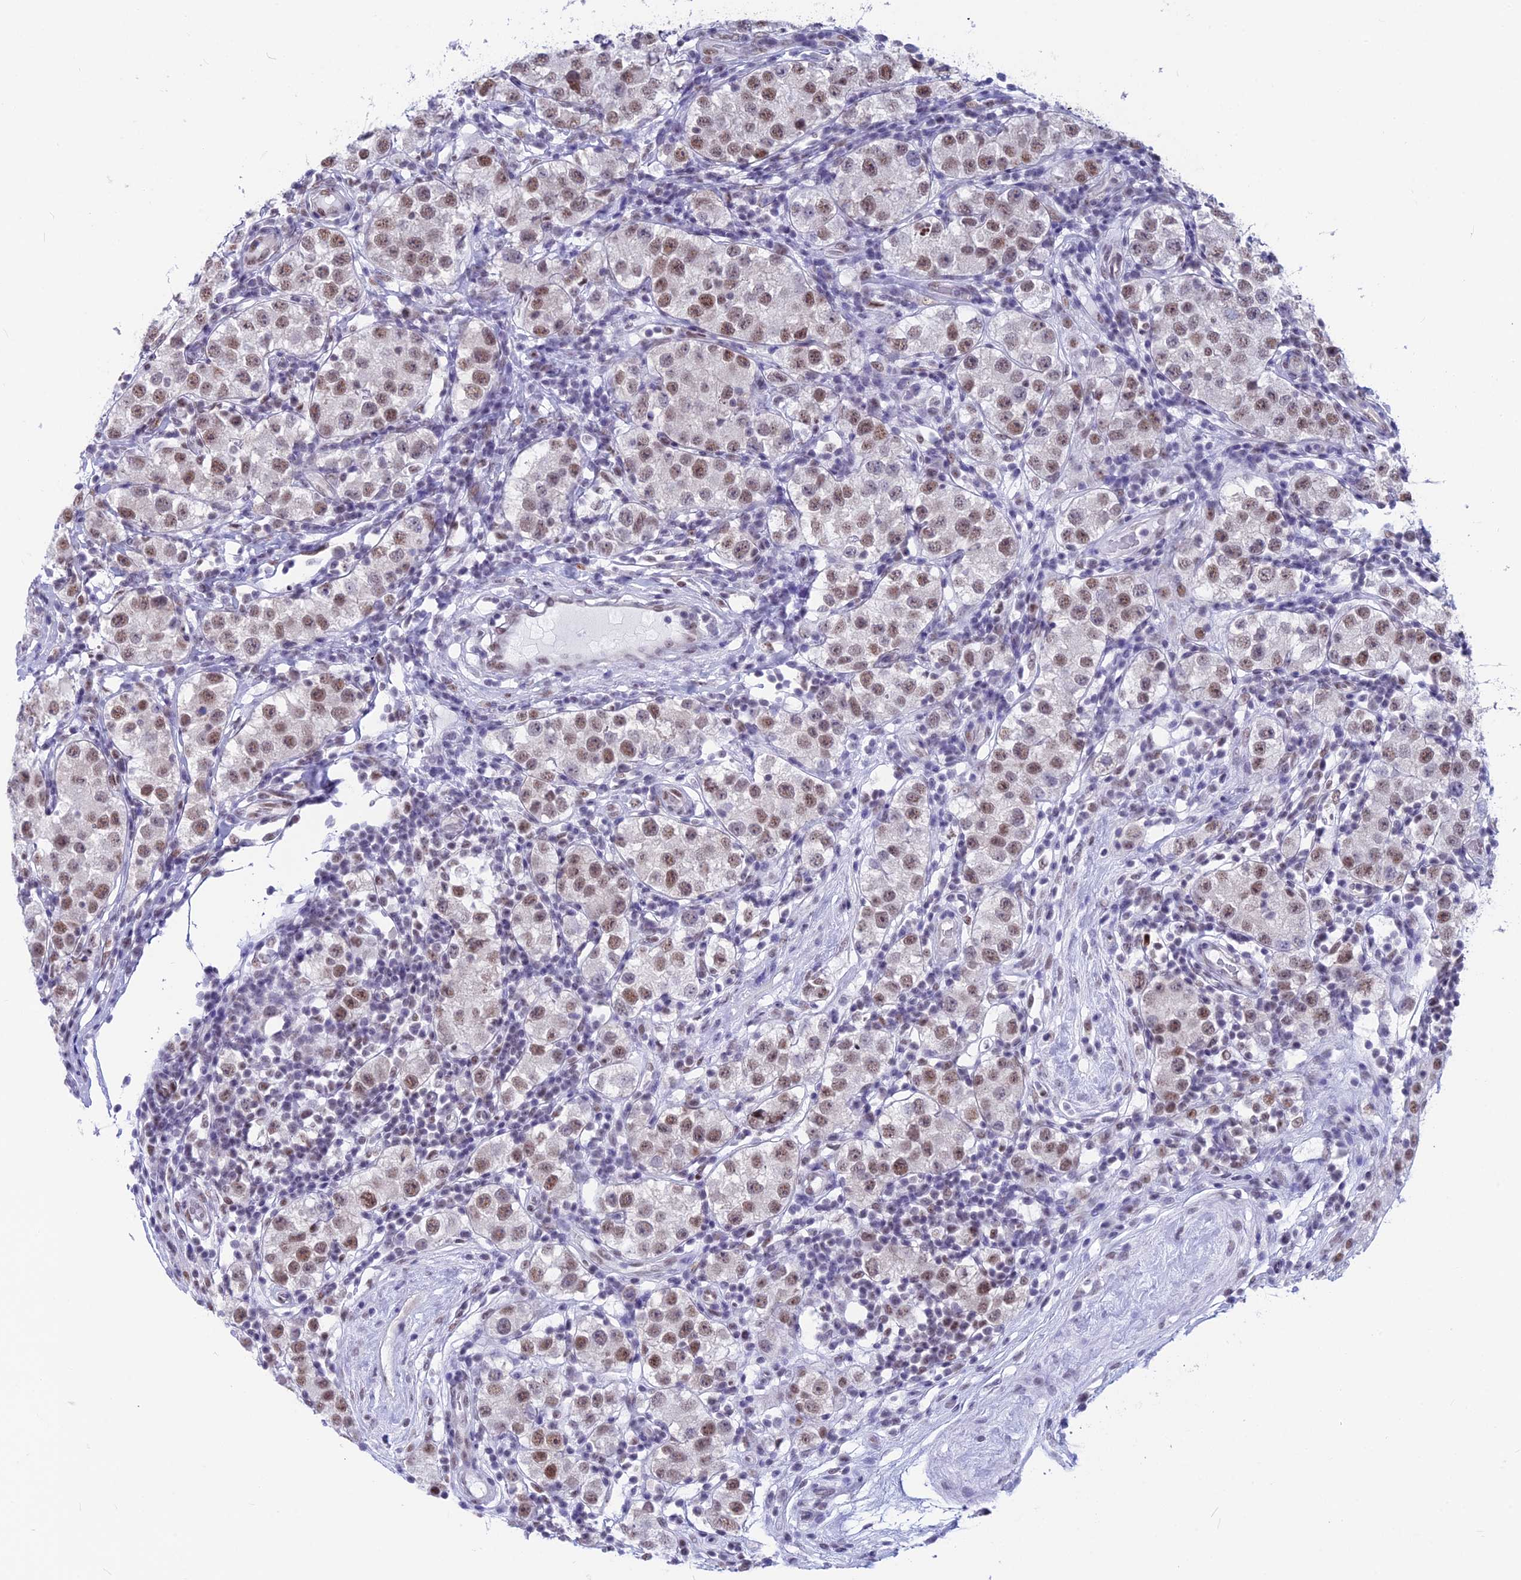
{"staining": {"intensity": "moderate", "quantity": ">75%", "location": "nuclear"}, "tissue": "testis cancer", "cell_type": "Tumor cells", "image_type": "cancer", "snomed": [{"axis": "morphology", "description": "Seminoma, NOS"}, {"axis": "topography", "description": "Testis"}], "caption": "A histopathology image of testis cancer (seminoma) stained for a protein exhibits moderate nuclear brown staining in tumor cells.", "gene": "SRSF5", "patient": {"sex": "male", "age": 34}}